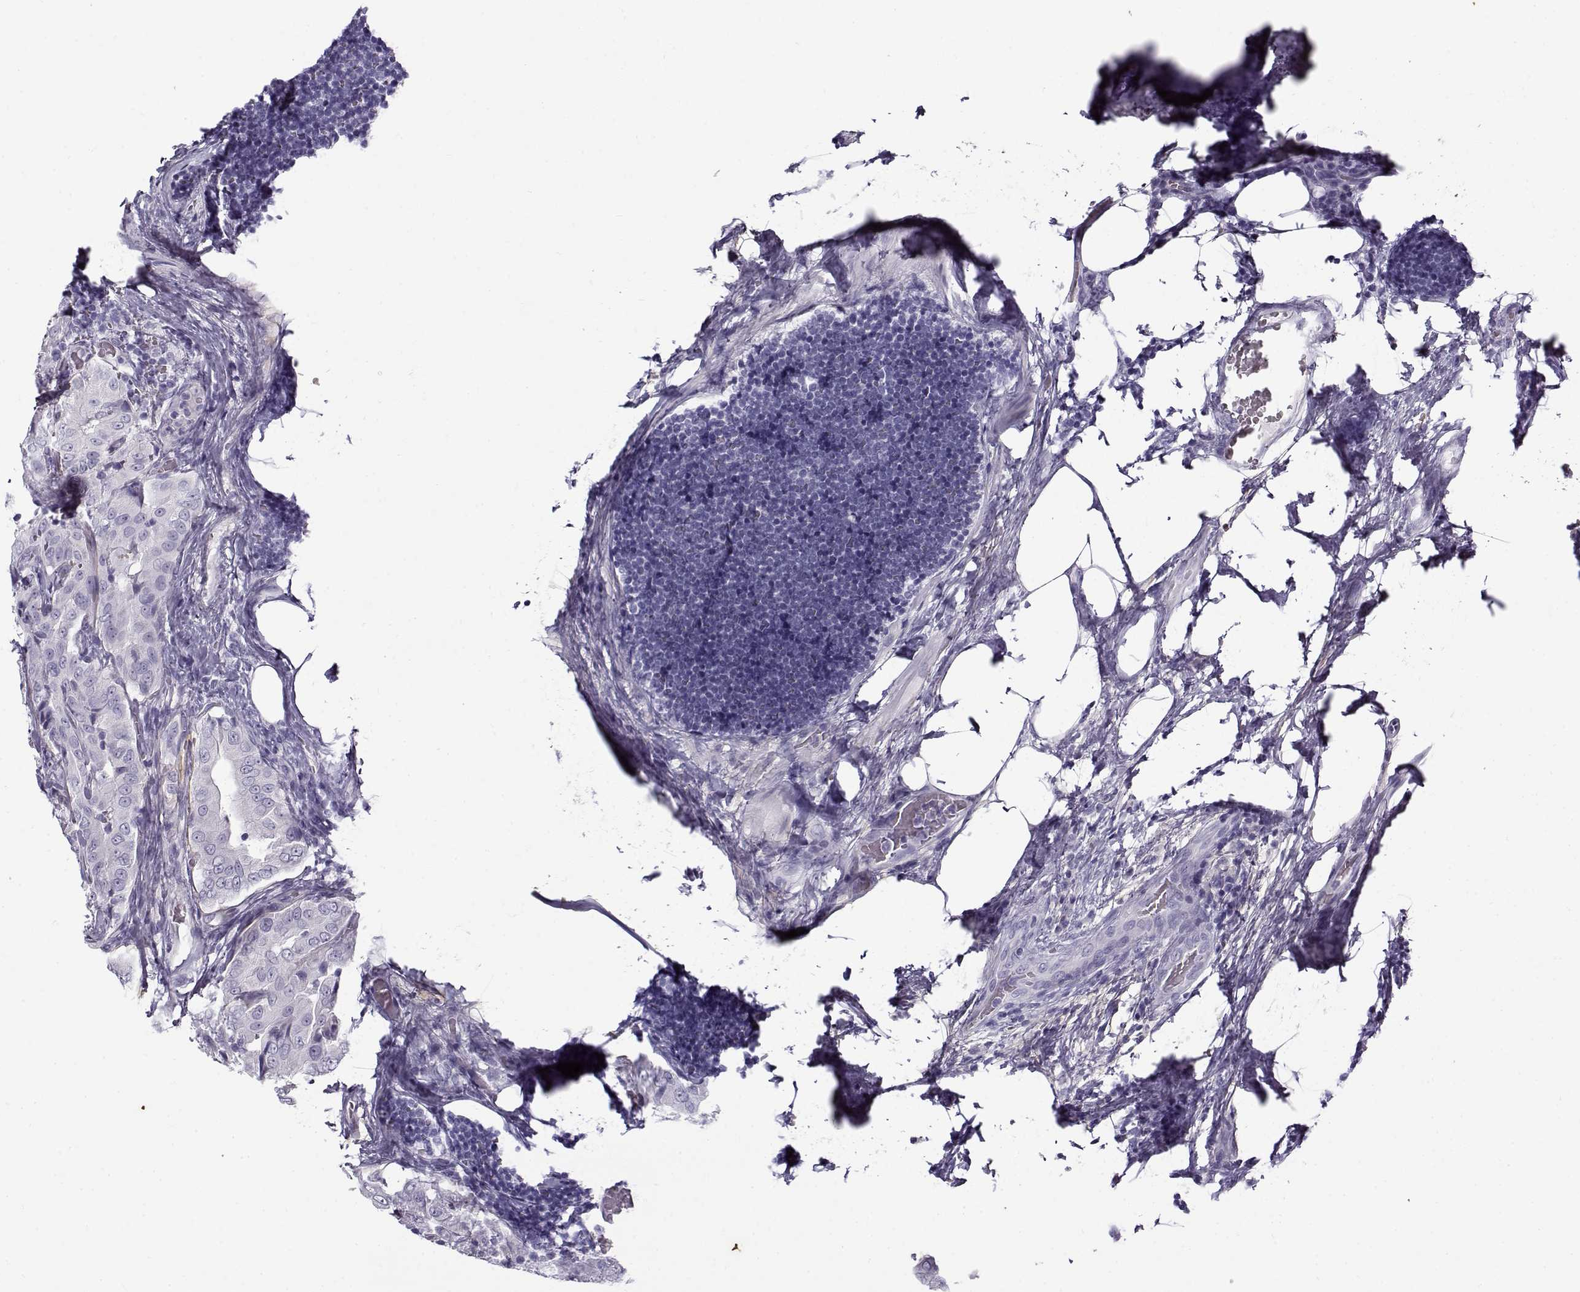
{"staining": {"intensity": "negative", "quantity": "none", "location": "none"}, "tissue": "thyroid cancer", "cell_type": "Tumor cells", "image_type": "cancer", "snomed": [{"axis": "morphology", "description": "Papillary adenocarcinoma, NOS"}, {"axis": "topography", "description": "Thyroid gland"}], "caption": "The micrograph reveals no significant staining in tumor cells of thyroid cancer (papillary adenocarcinoma). (DAB IHC, high magnification).", "gene": "GTSF1L", "patient": {"sex": "male", "age": 61}}